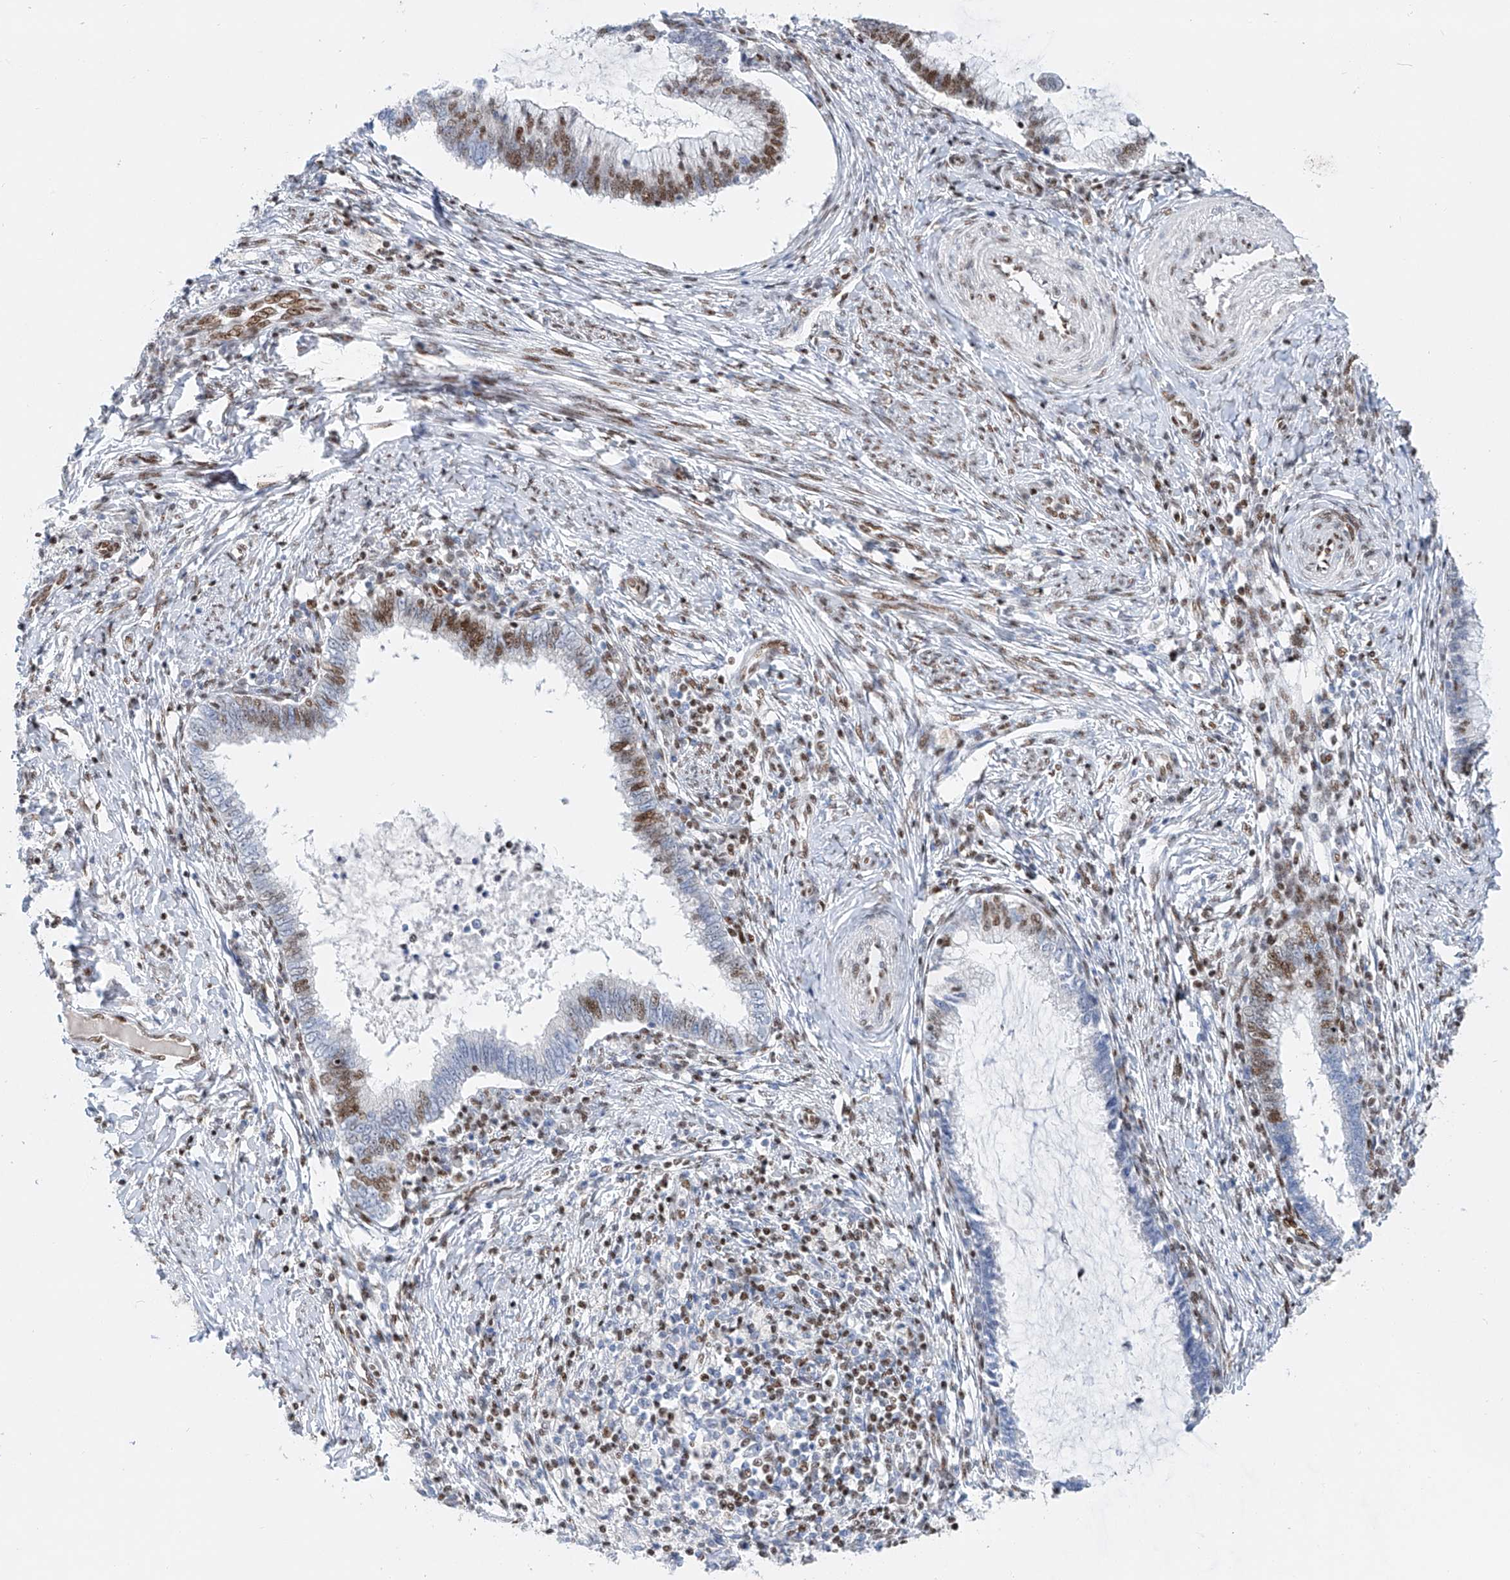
{"staining": {"intensity": "moderate", "quantity": "<25%", "location": "nuclear"}, "tissue": "cervical cancer", "cell_type": "Tumor cells", "image_type": "cancer", "snomed": [{"axis": "morphology", "description": "Adenocarcinoma, NOS"}, {"axis": "topography", "description": "Cervix"}], "caption": "Cervical cancer (adenocarcinoma) stained with immunohistochemistry (IHC) shows moderate nuclear staining in approximately <25% of tumor cells. Using DAB (brown) and hematoxylin (blue) stains, captured at high magnification using brightfield microscopy.", "gene": "TAF4", "patient": {"sex": "female", "age": 36}}